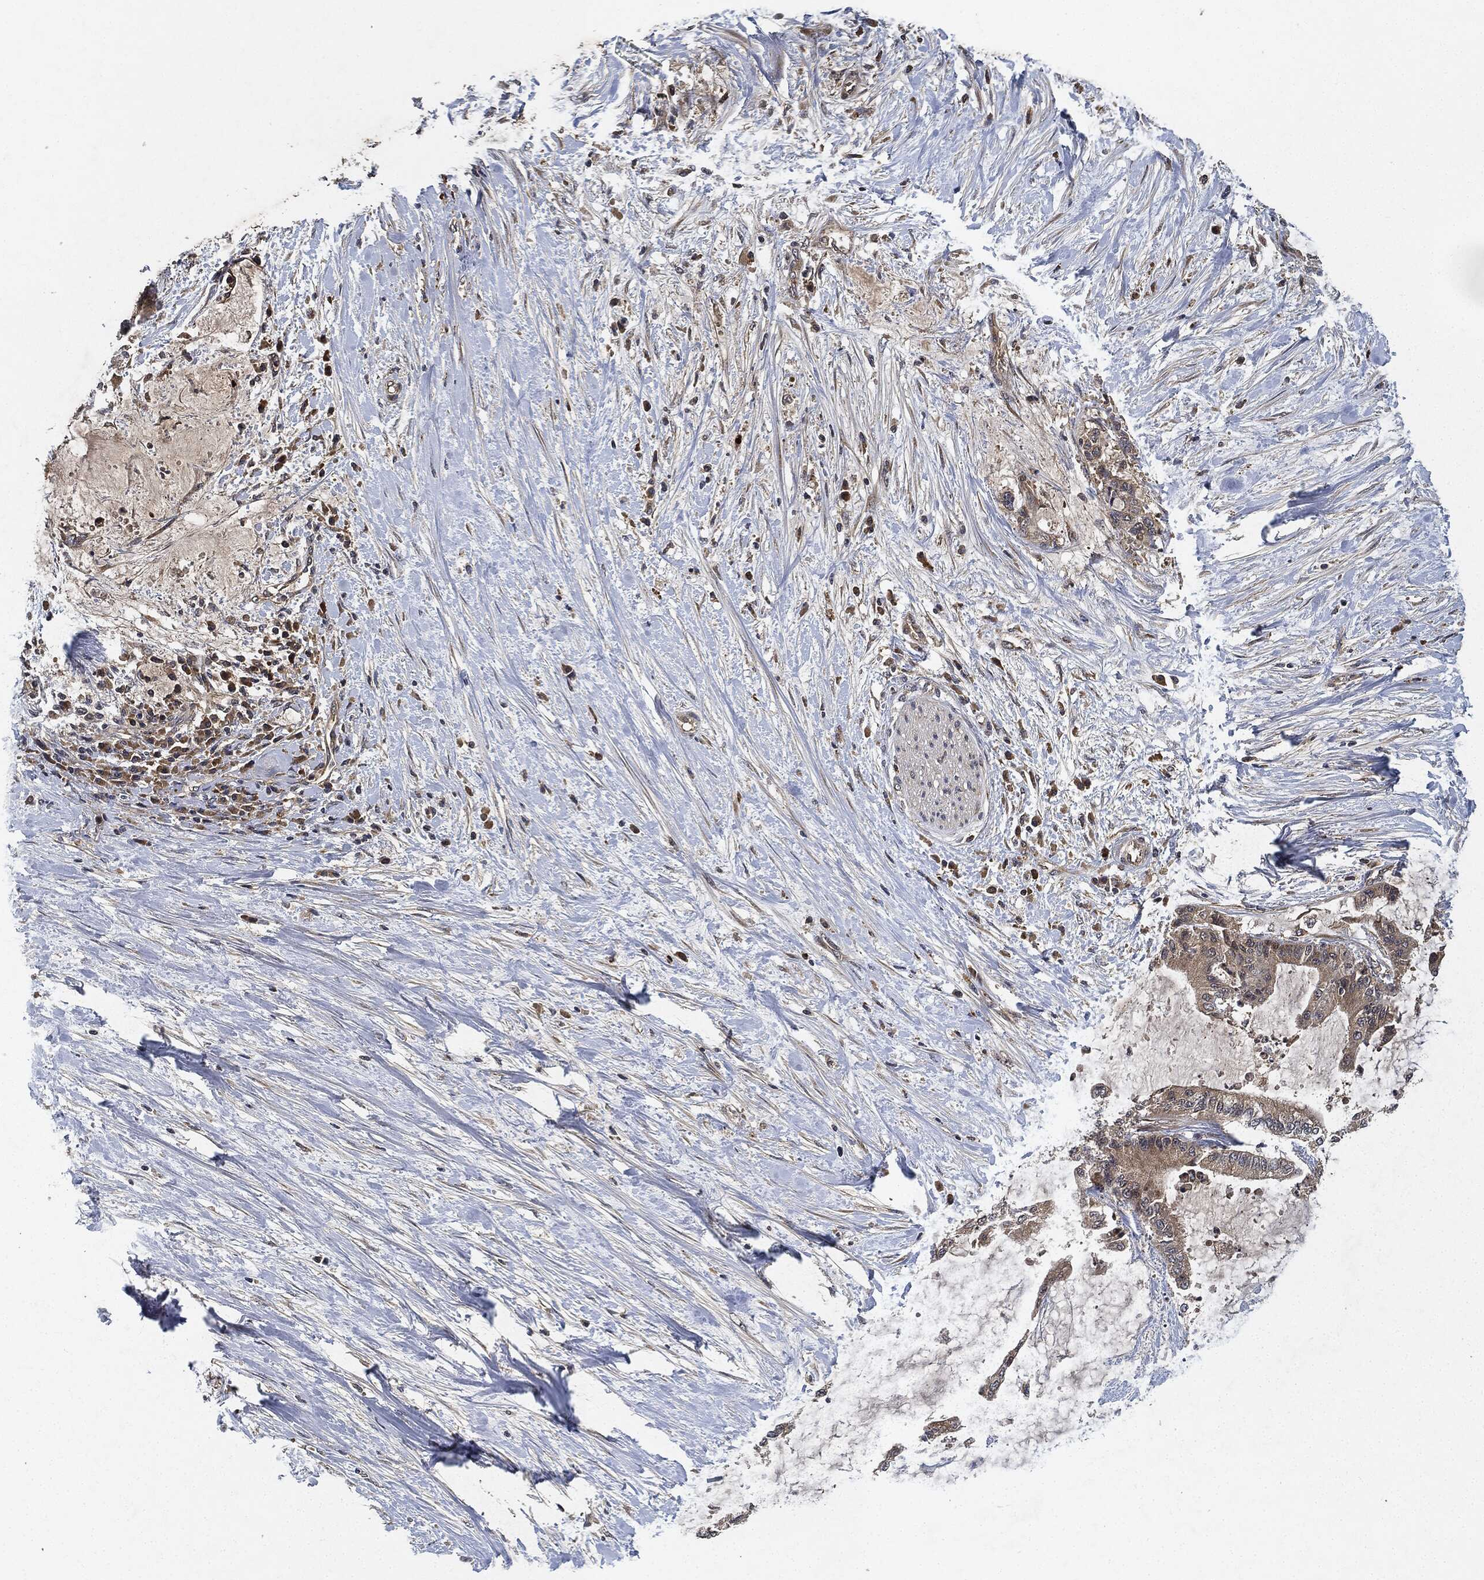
{"staining": {"intensity": "weak", "quantity": "25%-75%", "location": "cytoplasmic/membranous"}, "tissue": "liver cancer", "cell_type": "Tumor cells", "image_type": "cancer", "snomed": [{"axis": "morphology", "description": "Cholangiocarcinoma"}, {"axis": "topography", "description": "Liver"}], "caption": "Brown immunohistochemical staining in human liver cholangiocarcinoma reveals weak cytoplasmic/membranous expression in about 25%-75% of tumor cells.", "gene": "MLST8", "patient": {"sex": "female", "age": 73}}